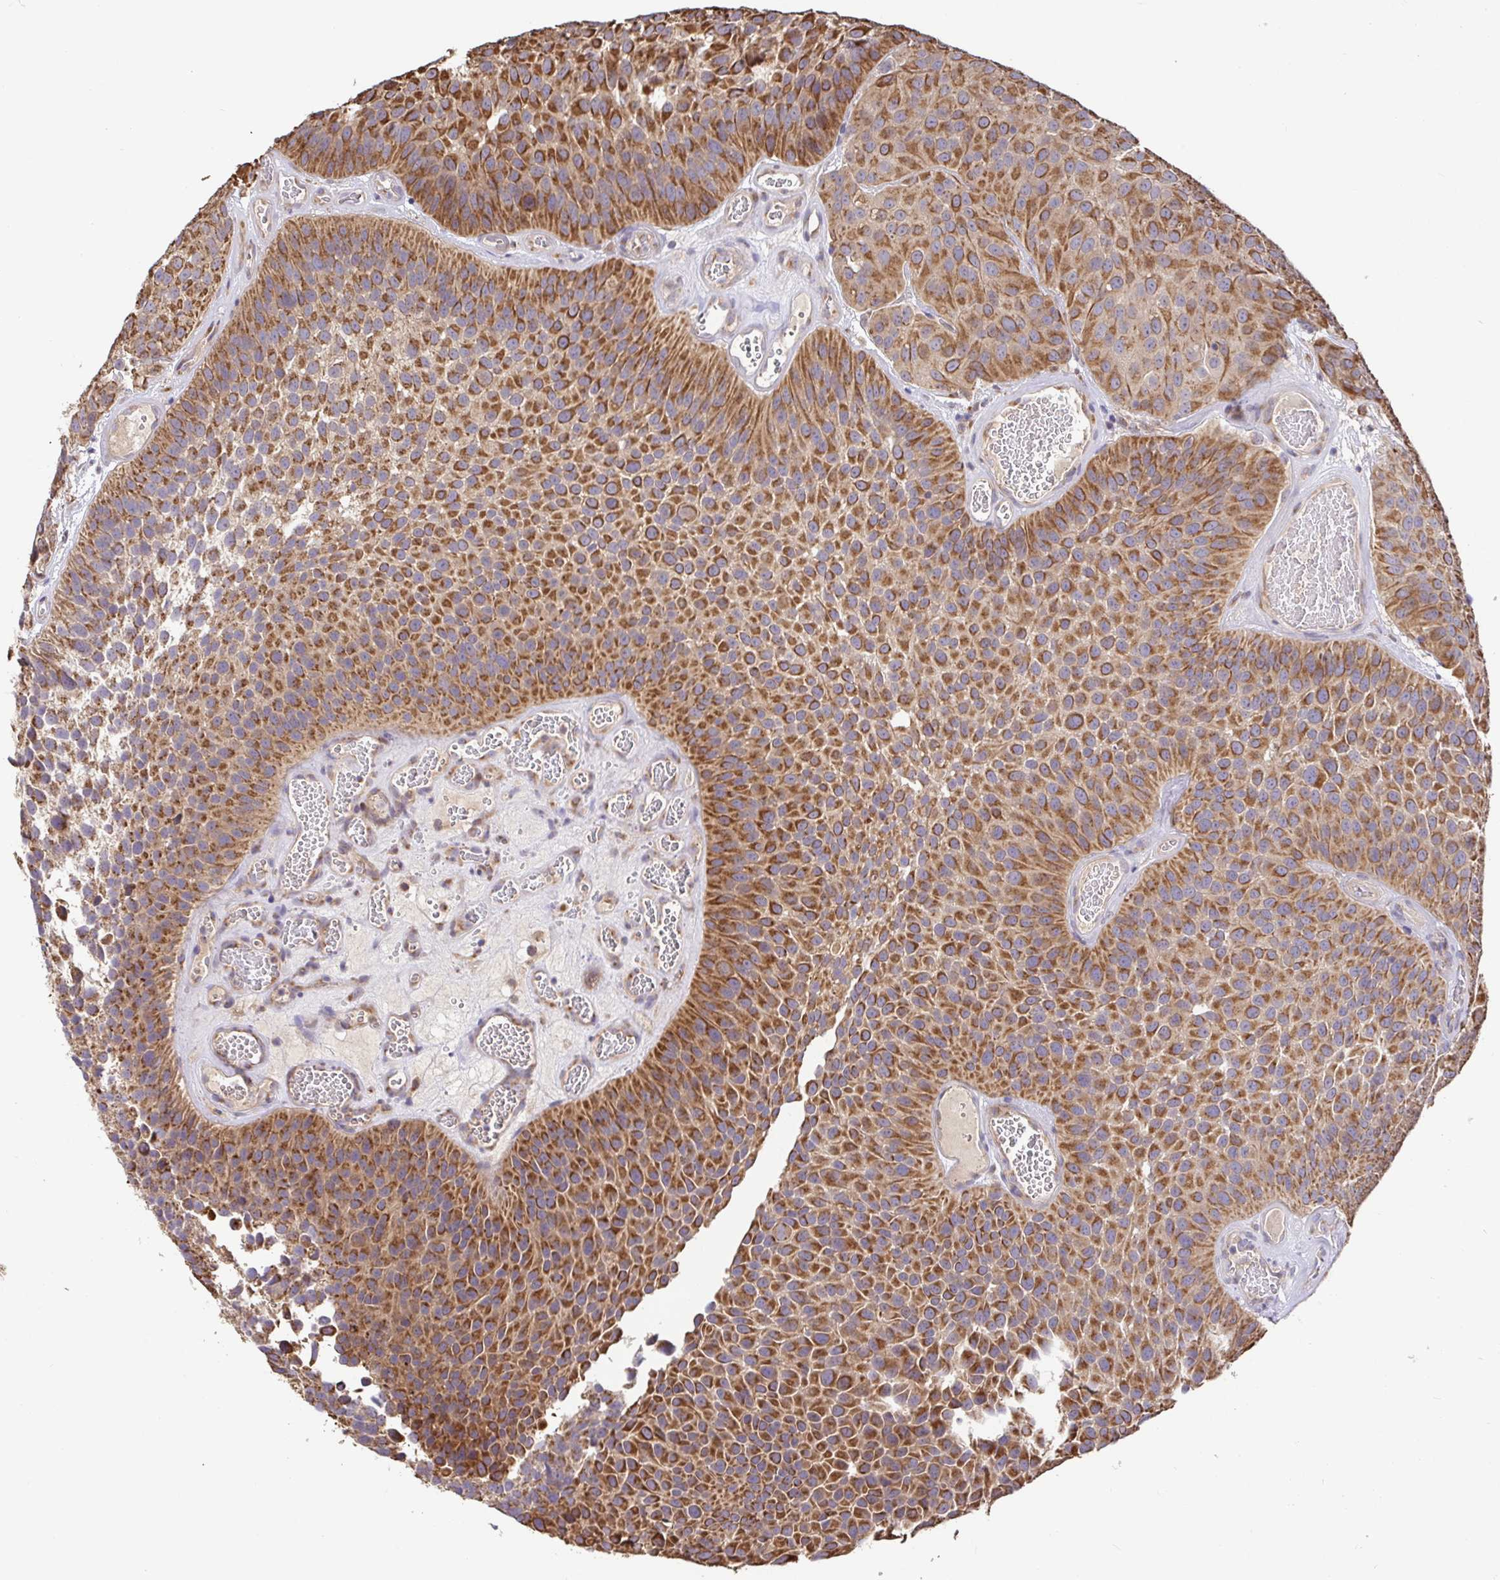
{"staining": {"intensity": "strong", "quantity": ">75%", "location": "cytoplasmic/membranous"}, "tissue": "urothelial cancer", "cell_type": "Tumor cells", "image_type": "cancer", "snomed": [{"axis": "morphology", "description": "Urothelial carcinoma, Low grade"}, {"axis": "topography", "description": "Urinary bladder"}], "caption": "Protein staining displays strong cytoplasmic/membranous positivity in about >75% of tumor cells in urothelial cancer.", "gene": "ELP1", "patient": {"sex": "male", "age": 76}}